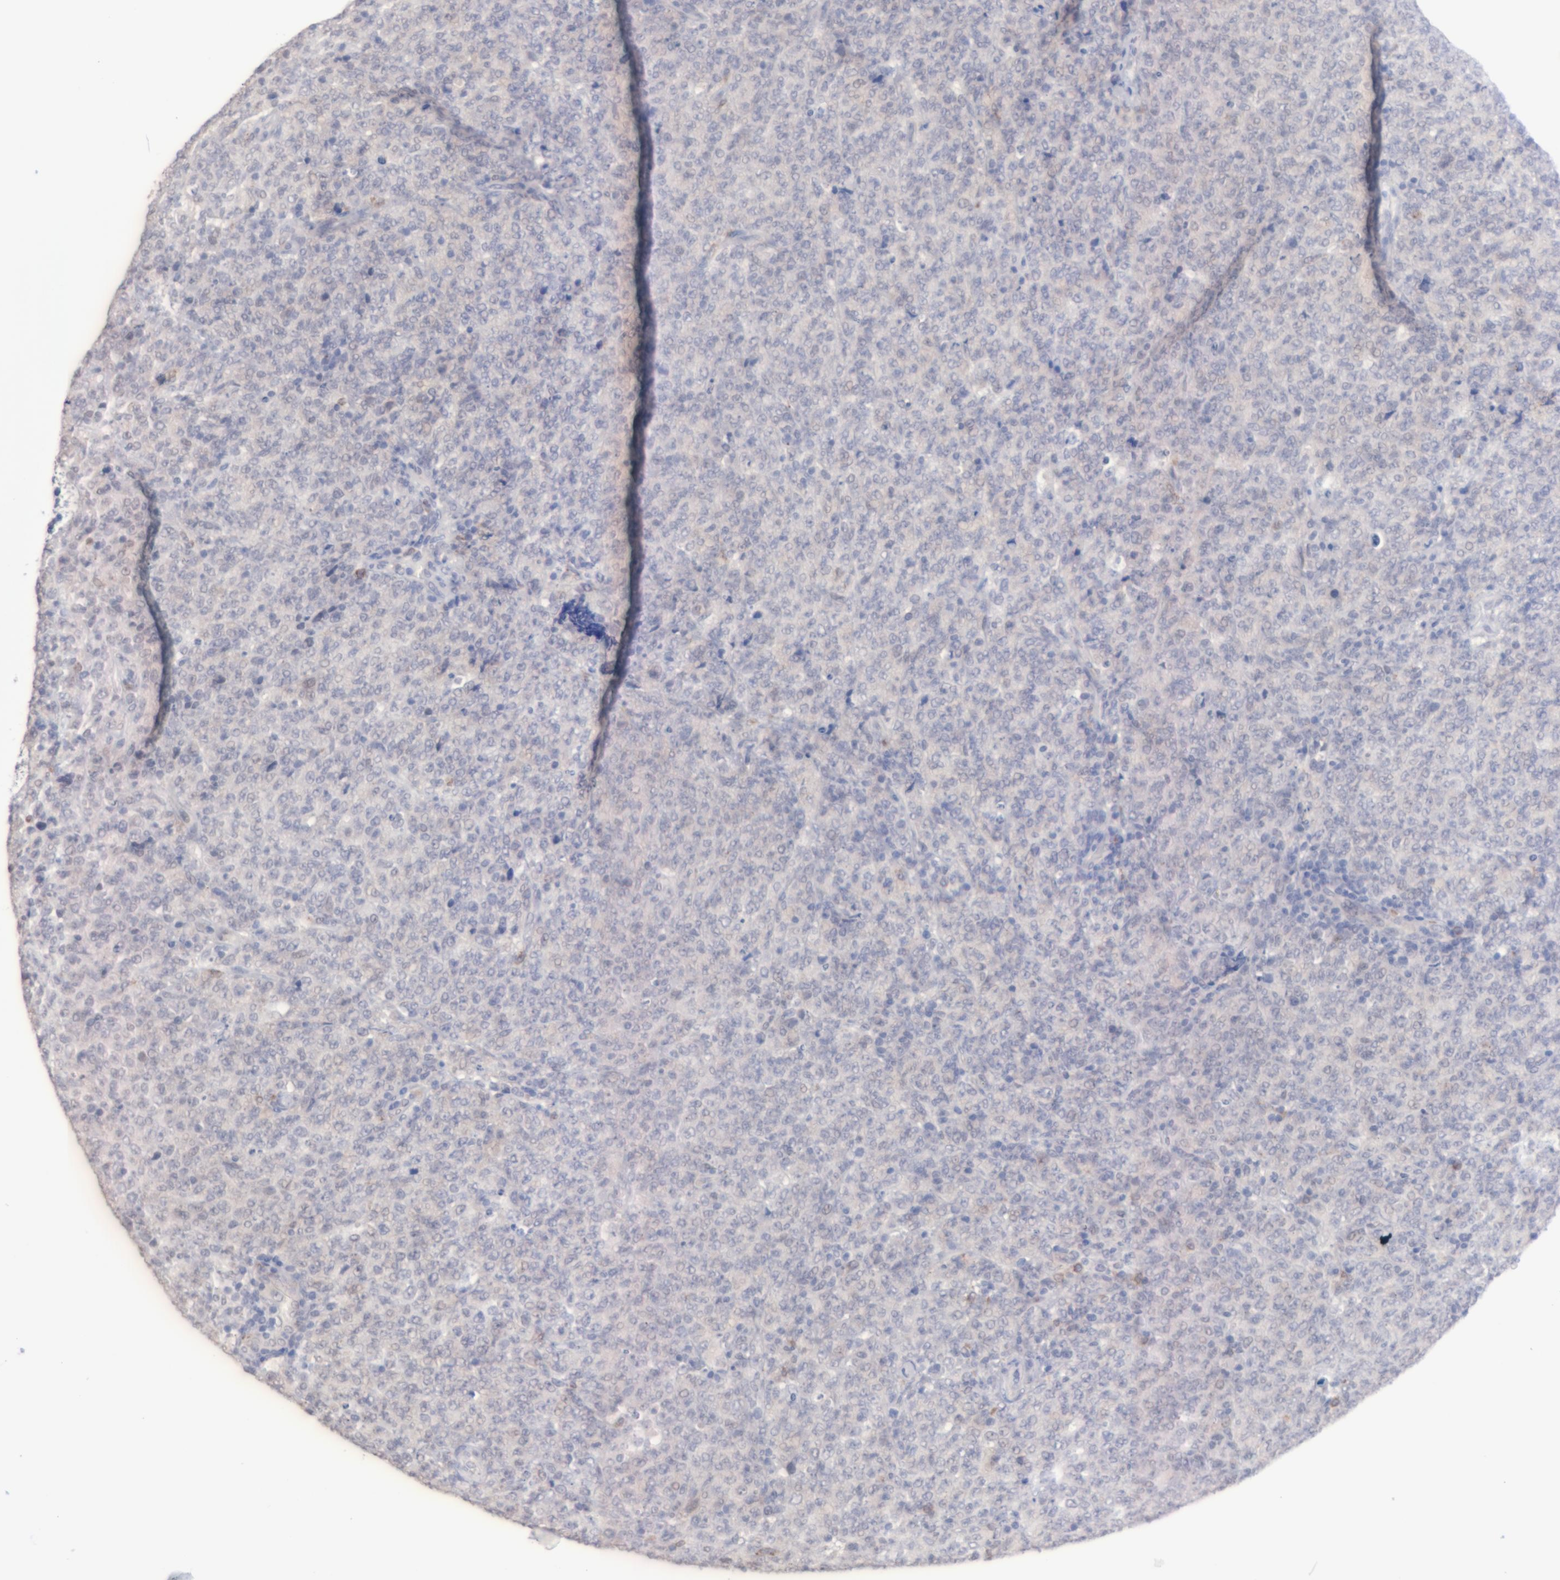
{"staining": {"intensity": "negative", "quantity": "none", "location": "none"}, "tissue": "lymphoma", "cell_type": "Tumor cells", "image_type": "cancer", "snomed": [{"axis": "morphology", "description": "Malignant lymphoma, non-Hodgkin's type, High grade"}, {"axis": "topography", "description": "Tonsil"}], "caption": "Immunohistochemical staining of high-grade malignant lymphoma, non-Hodgkin's type shows no significant expression in tumor cells.", "gene": "MGAM", "patient": {"sex": "female", "age": 36}}